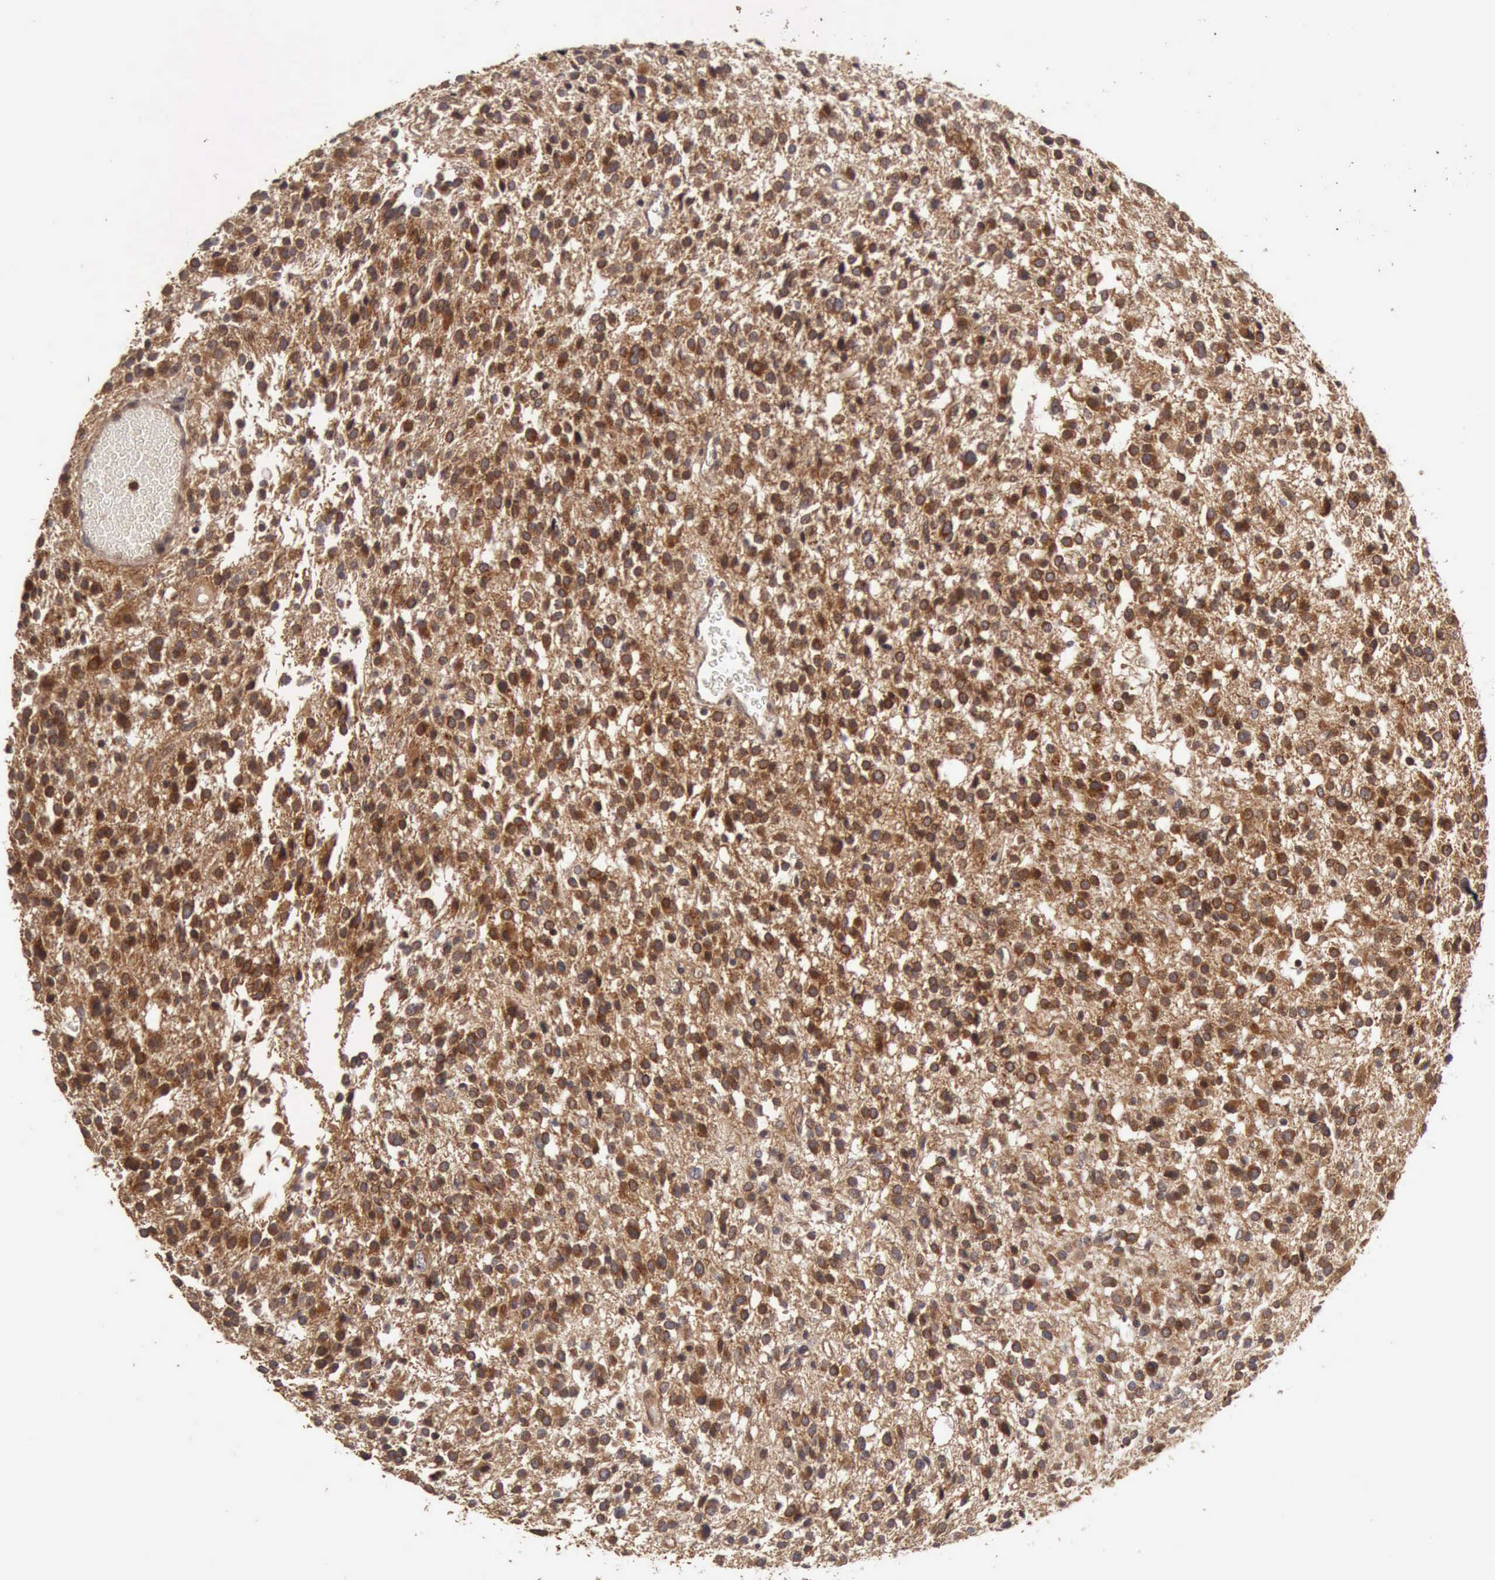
{"staining": {"intensity": "moderate", "quantity": ">75%", "location": "cytoplasmic/membranous"}, "tissue": "glioma", "cell_type": "Tumor cells", "image_type": "cancer", "snomed": [{"axis": "morphology", "description": "Glioma, malignant, Low grade"}, {"axis": "topography", "description": "Brain"}], "caption": "Protein staining demonstrates moderate cytoplasmic/membranous staining in approximately >75% of tumor cells in malignant glioma (low-grade).", "gene": "BMX", "patient": {"sex": "female", "age": 36}}